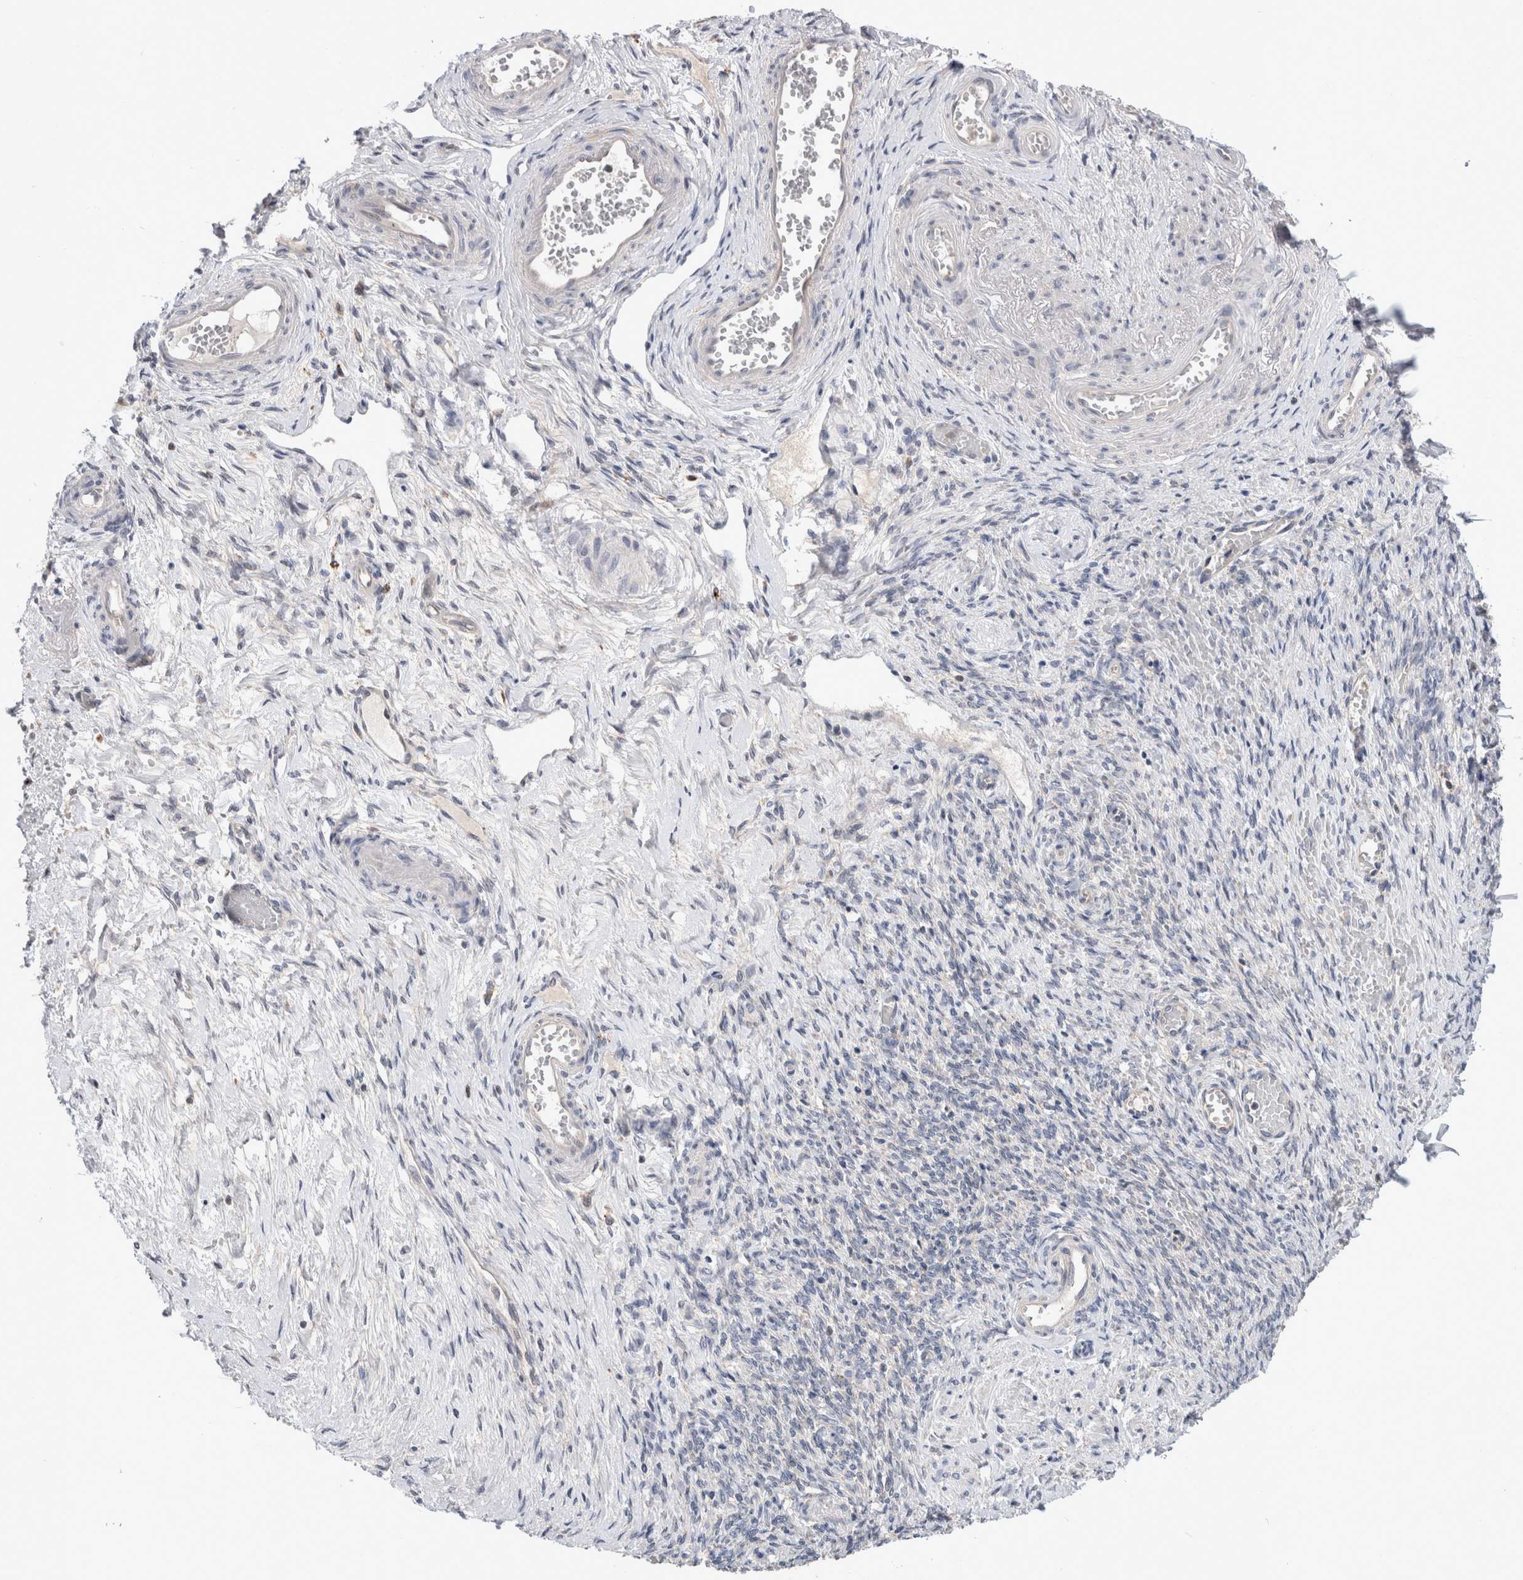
{"staining": {"intensity": "negative", "quantity": "none", "location": "none"}, "tissue": "adipose tissue", "cell_type": "Adipocytes", "image_type": "normal", "snomed": [{"axis": "morphology", "description": "Normal tissue, NOS"}, {"axis": "topography", "description": "Vascular tissue"}, {"axis": "topography", "description": "Fallopian tube"}, {"axis": "topography", "description": "Ovary"}], "caption": "High power microscopy photomicrograph of an immunohistochemistry photomicrograph of normal adipose tissue, revealing no significant staining in adipocytes.", "gene": "MRPL37", "patient": {"sex": "female", "age": 67}}